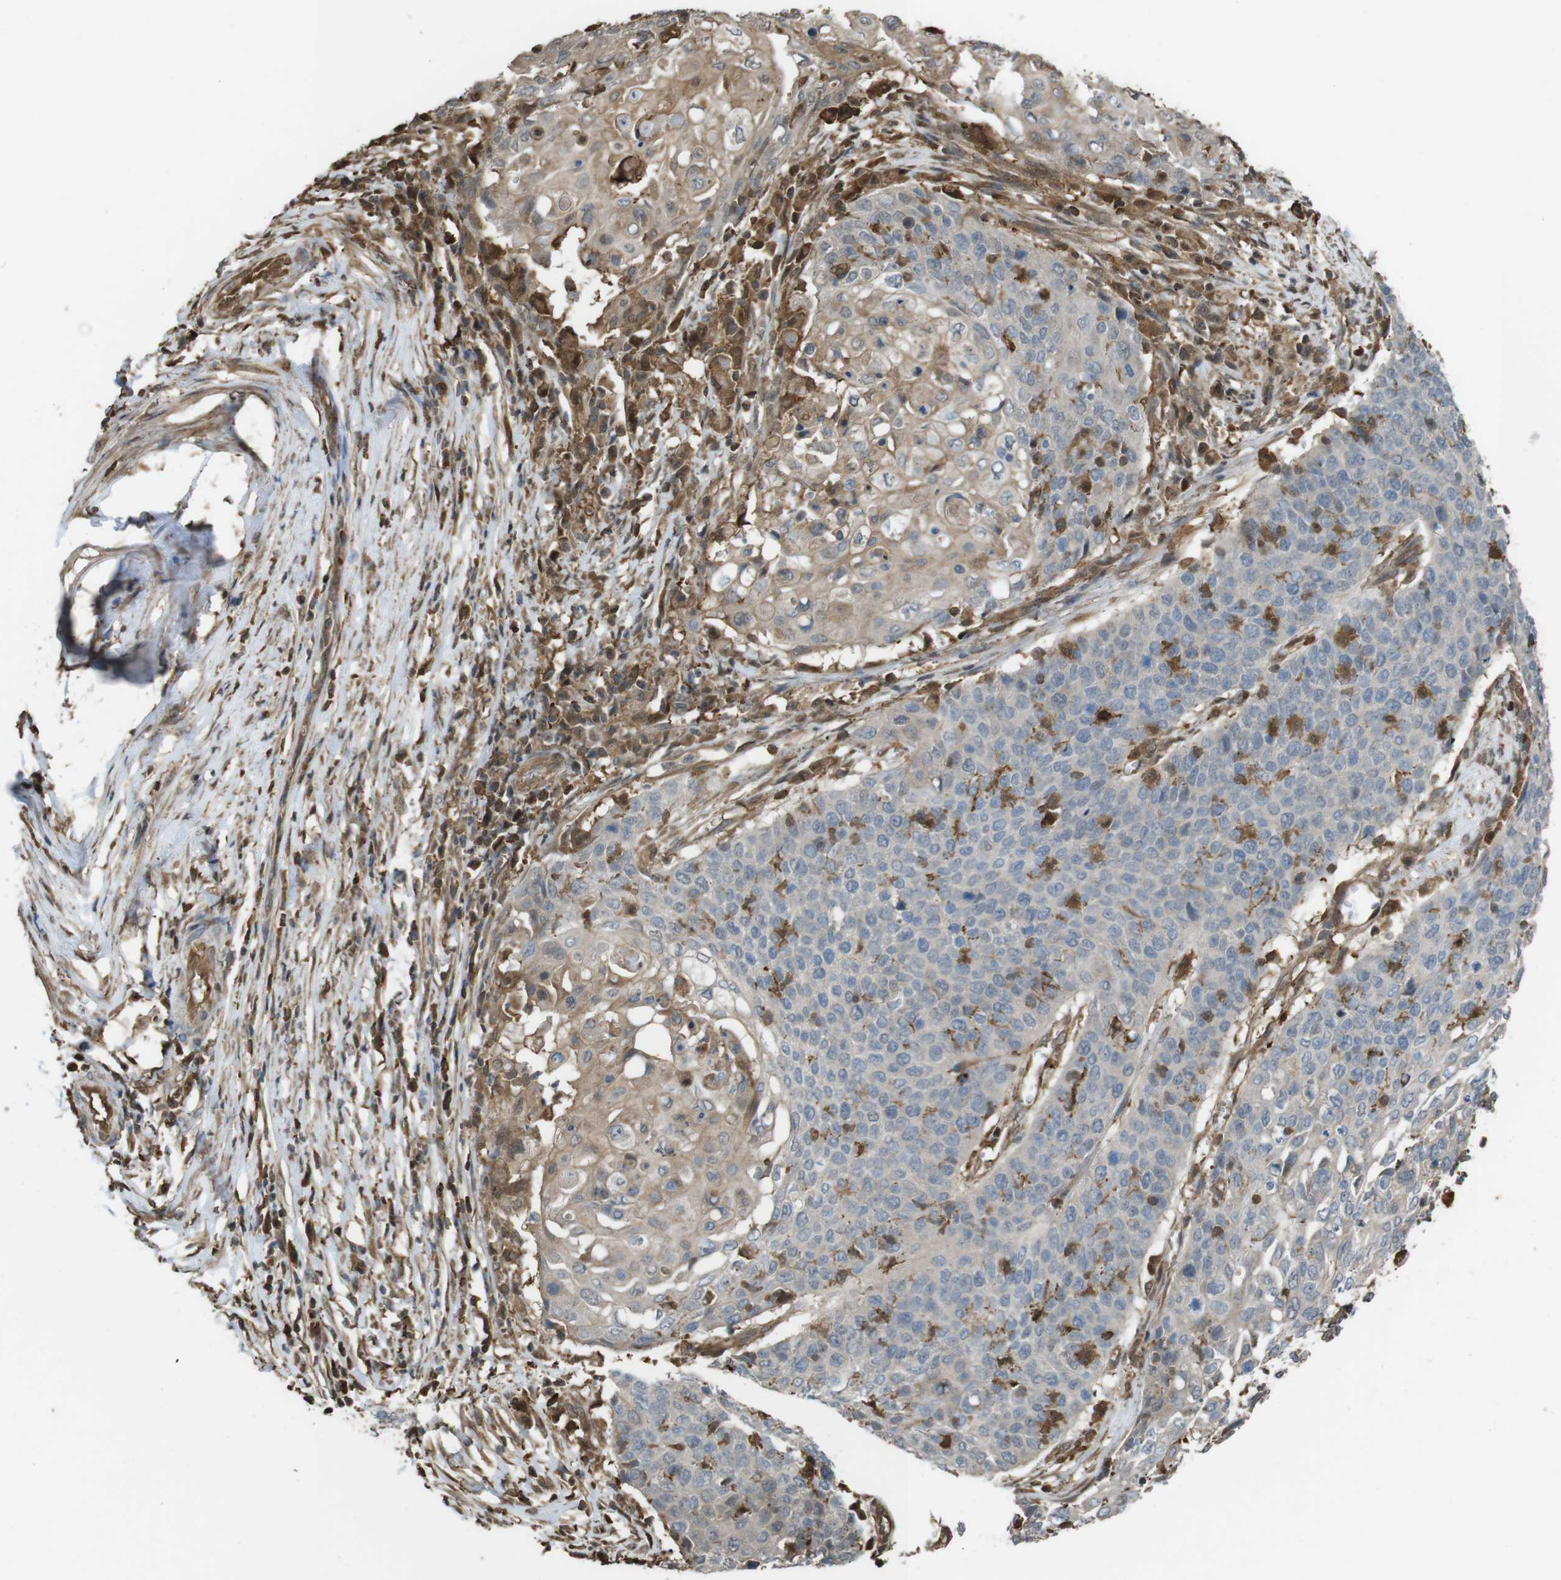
{"staining": {"intensity": "moderate", "quantity": ">75%", "location": "cytoplasmic/membranous"}, "tissue": "cervical cancer", "cell_type": "Tumor cells", "image_type": "cancer", "snomed": [{"axis": "morphology", "description": "Squamous cell carcinoma, NOS"}, {"axis": "topography", "description": "Cervix"}], "caption": "An immunohistochemistry (IHC) micrograph of tumor tissue is shown. Protein staining in brown highlights moderate cytoplasmic/membranous positivity in squamous cell carcinoma (cervical) within tumor cells. (DAB IHC, brown staining for protein, blue staining for nuclei).", "gene": "ARHGDIA", "patient": {"sex": "female", "age": 39}}